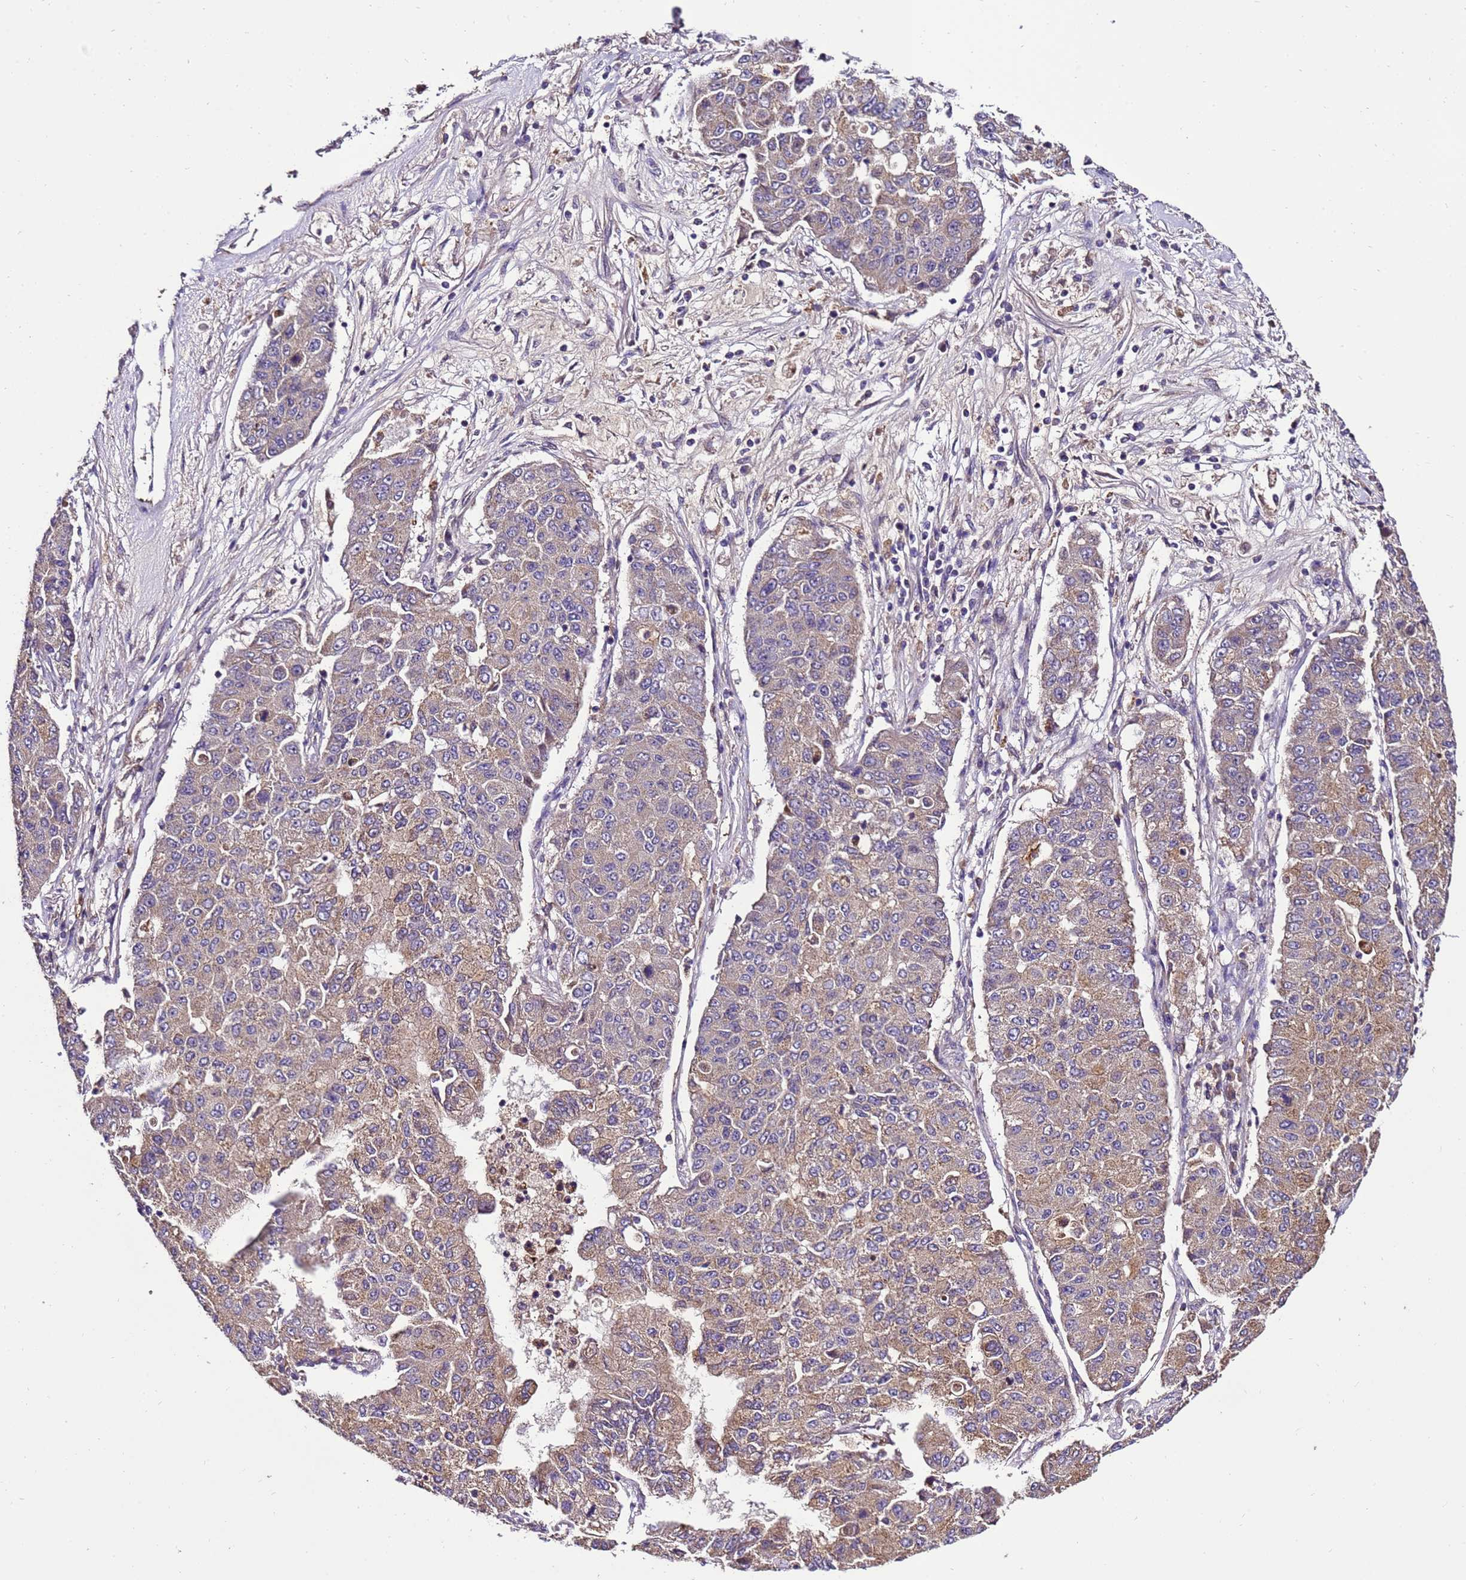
{"staining": {"intensity": "moderate", "quantity": "25%-75%", "location": "cytoplasmic/membranous"}, "tissue": "lung cancer", "cell_type": "Tumor cells", "image_type": "cancer", "snomed": [{"axis": "morphology", "description": "Squamous cell carcinoma, NOS"}, {"axis": "topography", "description": "Lung"}], "caption": "Immunohistochemistry (IHC) micrograph of neoplastic tissue: lung cancer stained using immunohistochemistry (IHC) displays medium levels of moderate protein expression localized specifically in the cytoplasmic/membranous of tumor cells, appearing as a cytoplasmic/membranous brown color.", "gene": "ZNF329", "patient": {"sex": "male", "age": 74}}